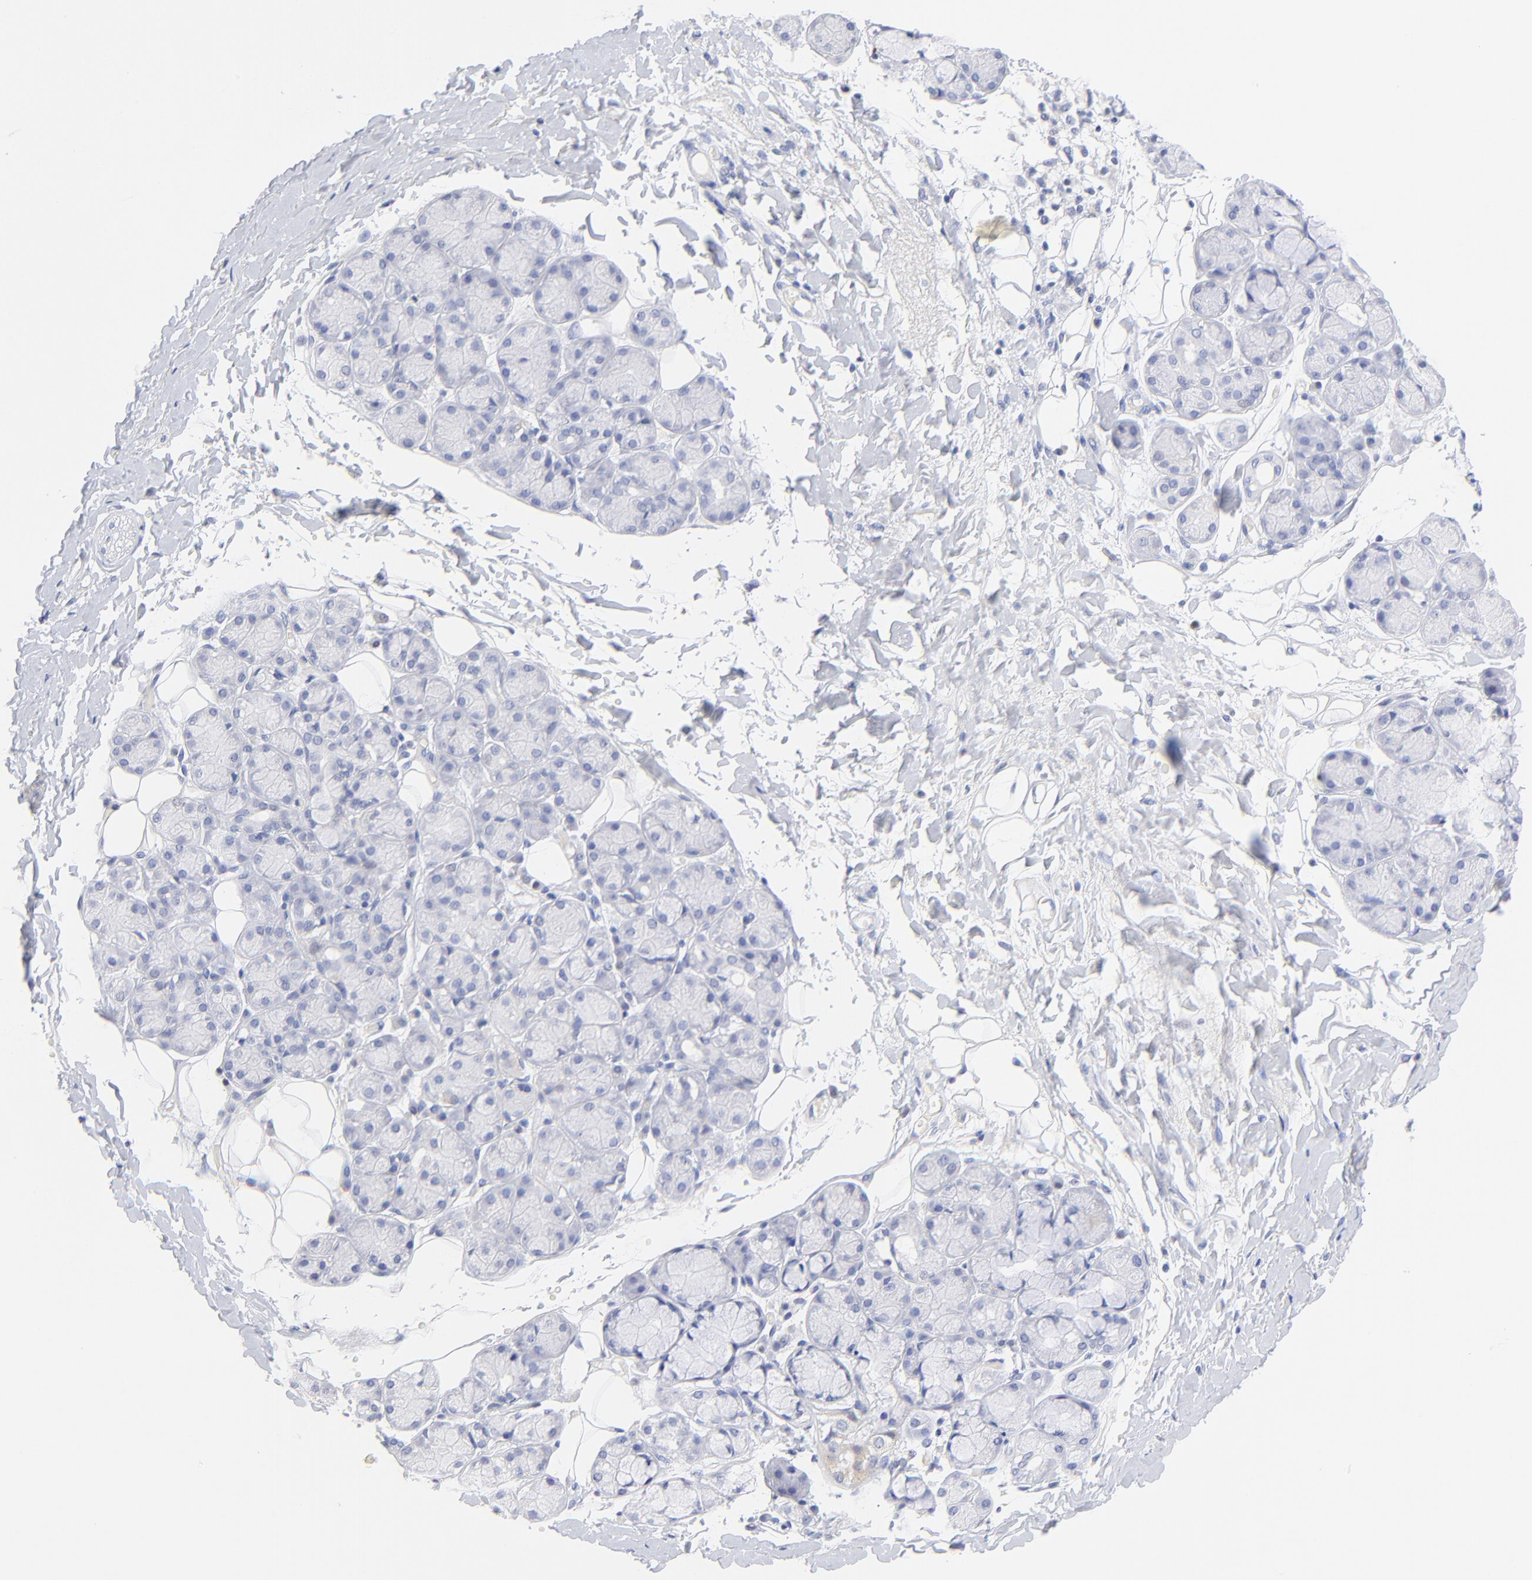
{"staining": {"intensity": "weak", "quantity": "<25%", "location": "cytoplasmic/membranous"}, "tissue": "salivary gland", "cell_type": "Glandular cells", "image_type": "normal", "snomed": [{"axis": "morphology", "description": "Normal tissue, NOS"}, {"axis": "topography", "description": "Skeletal muscle"}, {"axis": "topography", "description": "Oral tissue"}, {"axis": "topography", "description": "Salivary gland"}, {"axis": "topography", "description": "Peripheral nerve tissue"}], "caption": "The immunohistochemistry (IHC) image has no significant staining in glandular cells of salivary gland. (DAB (3,3'-diaminobenzidine) IHC visualized using brightfield microscopy, high magnification).", "gene": "SULT4A1", "patient": {"sex": "male", "age": 54}}